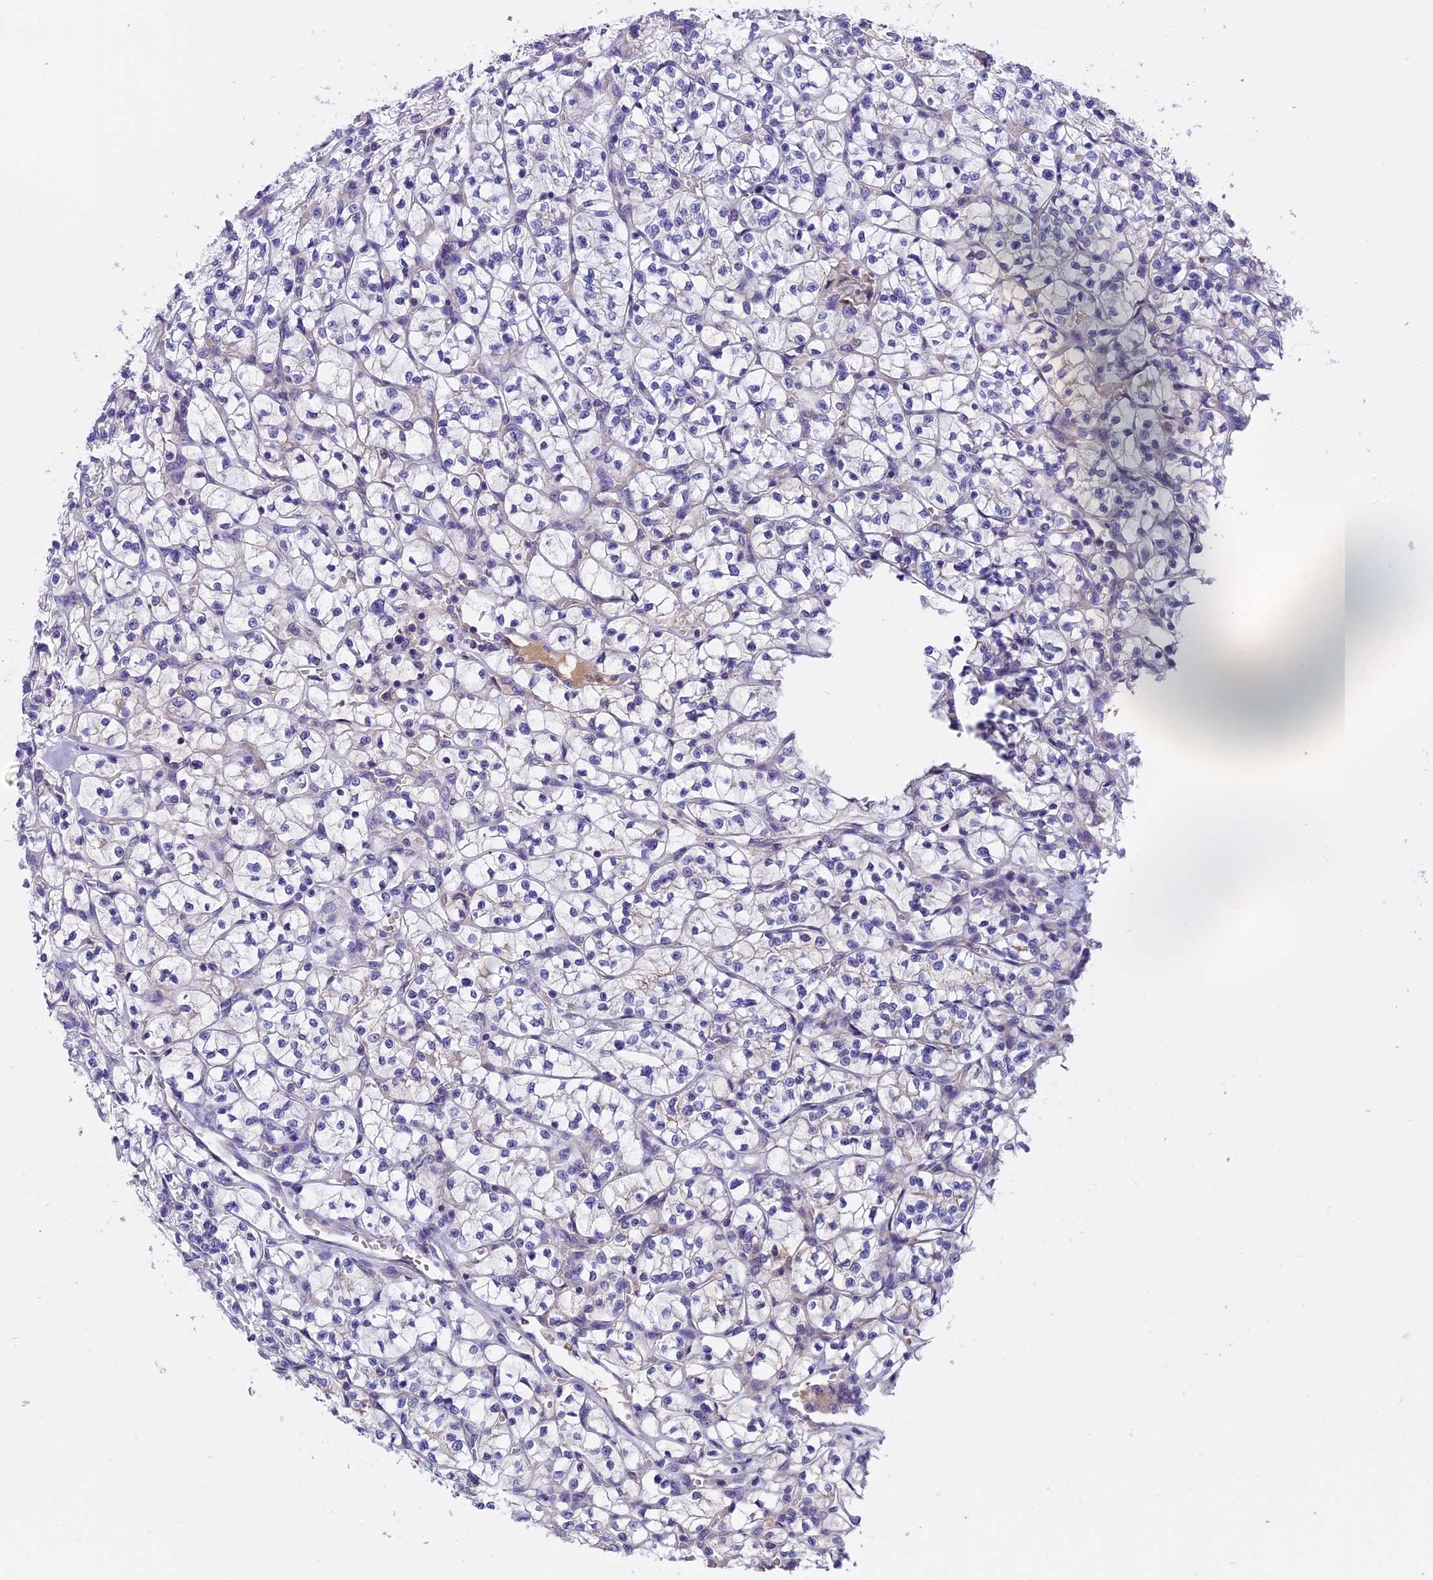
{"staining": {"intensity": "negative", "quantity": "none", "location": "none"}, "tissue": "renal cancer", "cell_type": "Tumor cells", "image_type": "cancer", "snomed": [{"axis": "morphology", "description": "Adenocarcinoma, NOS"}, {"axis": "topography", "description": "Kidney"}], "caption": "DAB immunohistochemical staining of human adenocarcinoma (renal) exhibits no significant expression in tumor cells.", "gene": "CCDC32", "patient": {"sex": "female", "age": 64}}